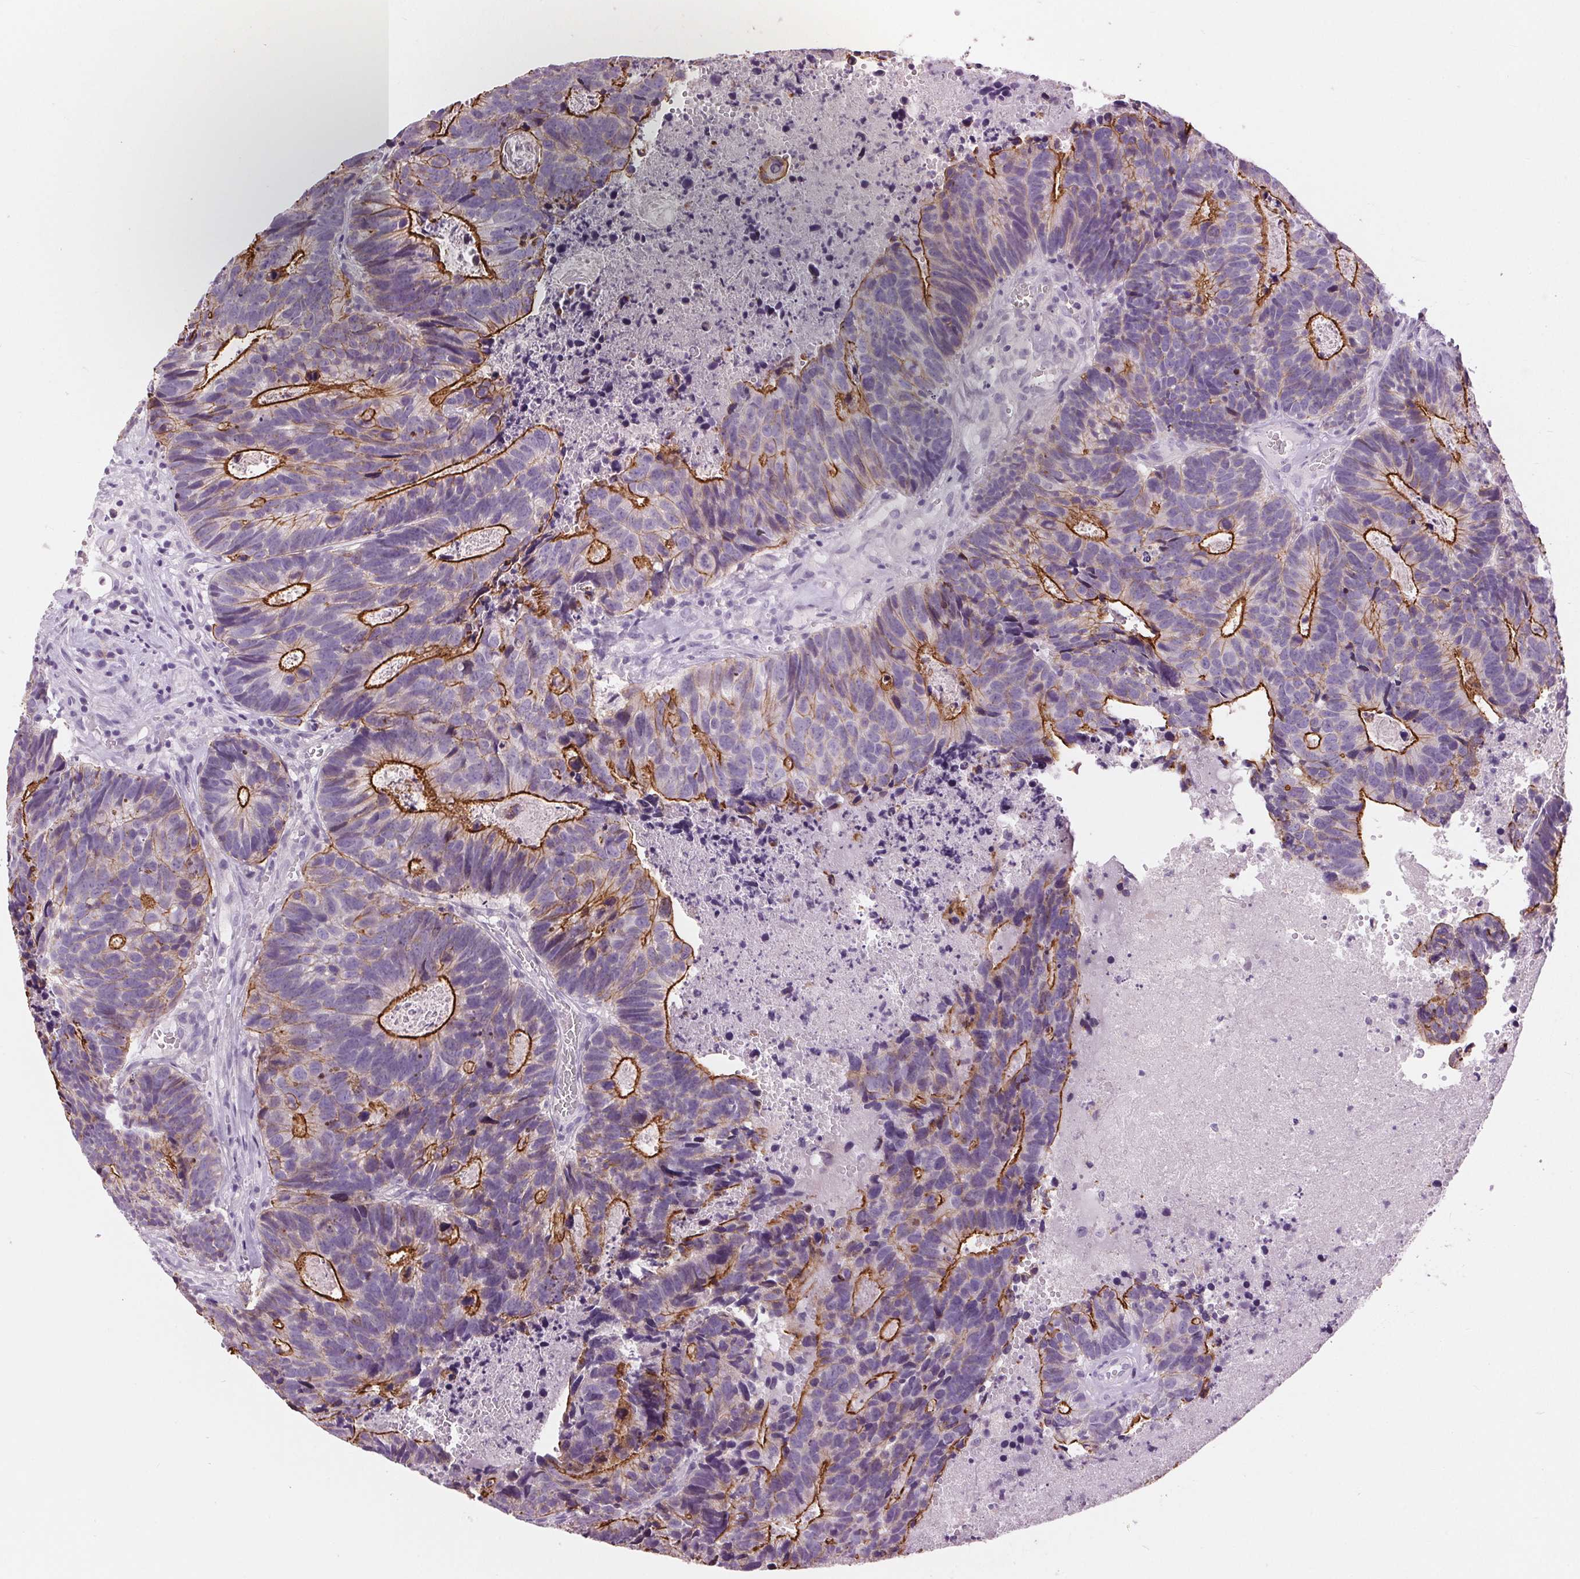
{"staining": {"intensity": "strong", "quantity": "25%-75%", "location": "cytoplasmic/membranous"}, "tissue": "head and neck cancer", "cell_type": "Tumor cells", "image_type": "cancer", "snomed": [{"axis": "morphology", "description": "Adenocarcinoma, NOS"}, {"axis": "topography", "description": "Head-Neck"}], "caption": "Head and neck cancer (adenocarcinoma) stained with immunohistochemistry (IHC) reveals strong cytoplasmic/membranous staining in approximately 25%-75% of tumor cells. The protein of interest is shown in brown color, while the nuclei are stained blue.", "gene": "MISP", "patient": {"sex": "male", "age": 62}}